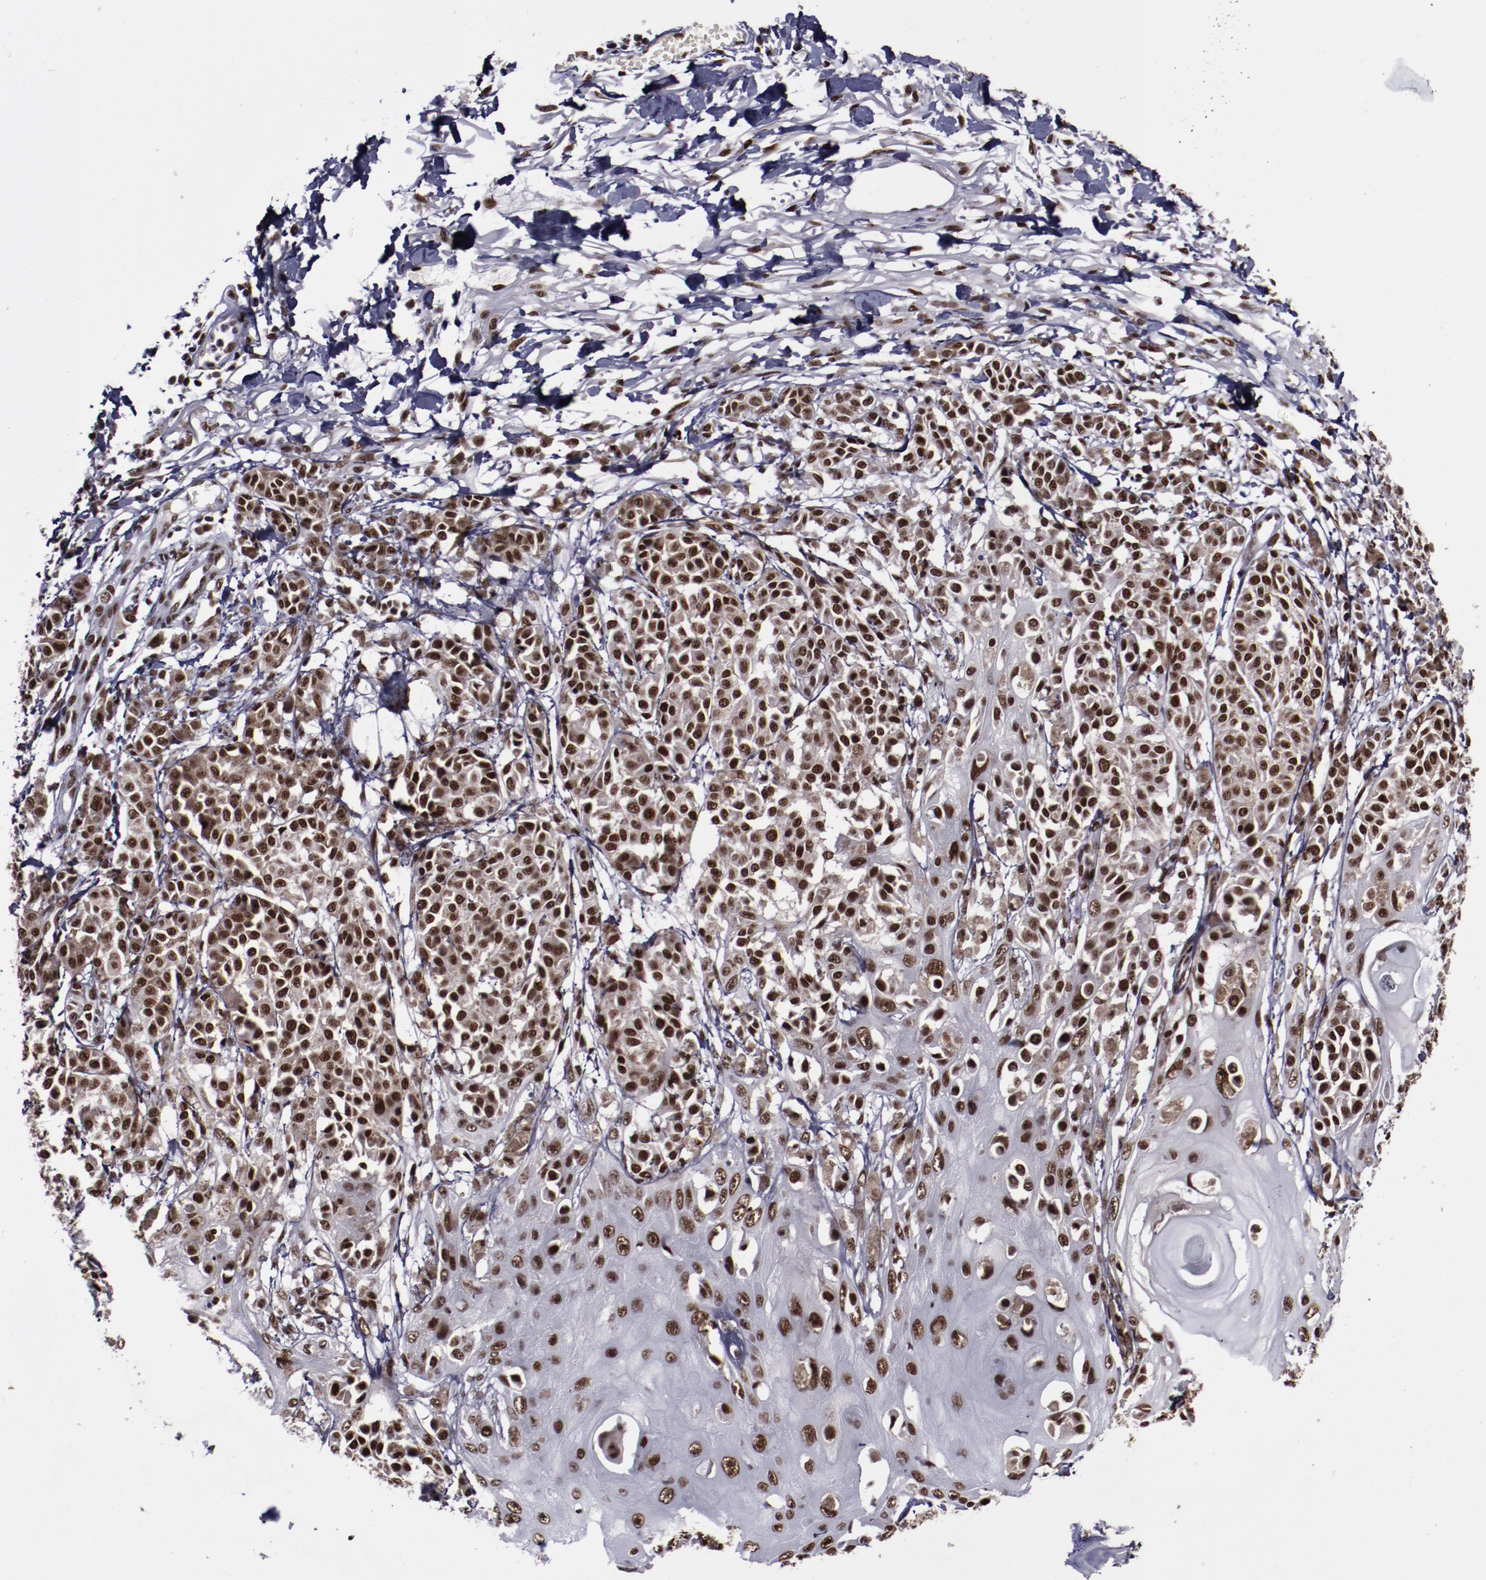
{"staining": {"intensity": "strong", "quantity": ">75%", "location": "nuclear"}, "tissue": "melanoma", "cell_type": "Tumor cells", "image_type": "cancer", "snomed": [{"axis": "morphology", "description": "Malignant melanoma, NOS"}, {"axis": "topography", "description": "Skin"}], "caption": "A high-resolution micrograph shows IHC staining of malignant melanoma, which shows strong nuclear positivity in about >75% of tumor cells.", "gene": "ERH", "patient": {"sex": "male", "age": 76}}